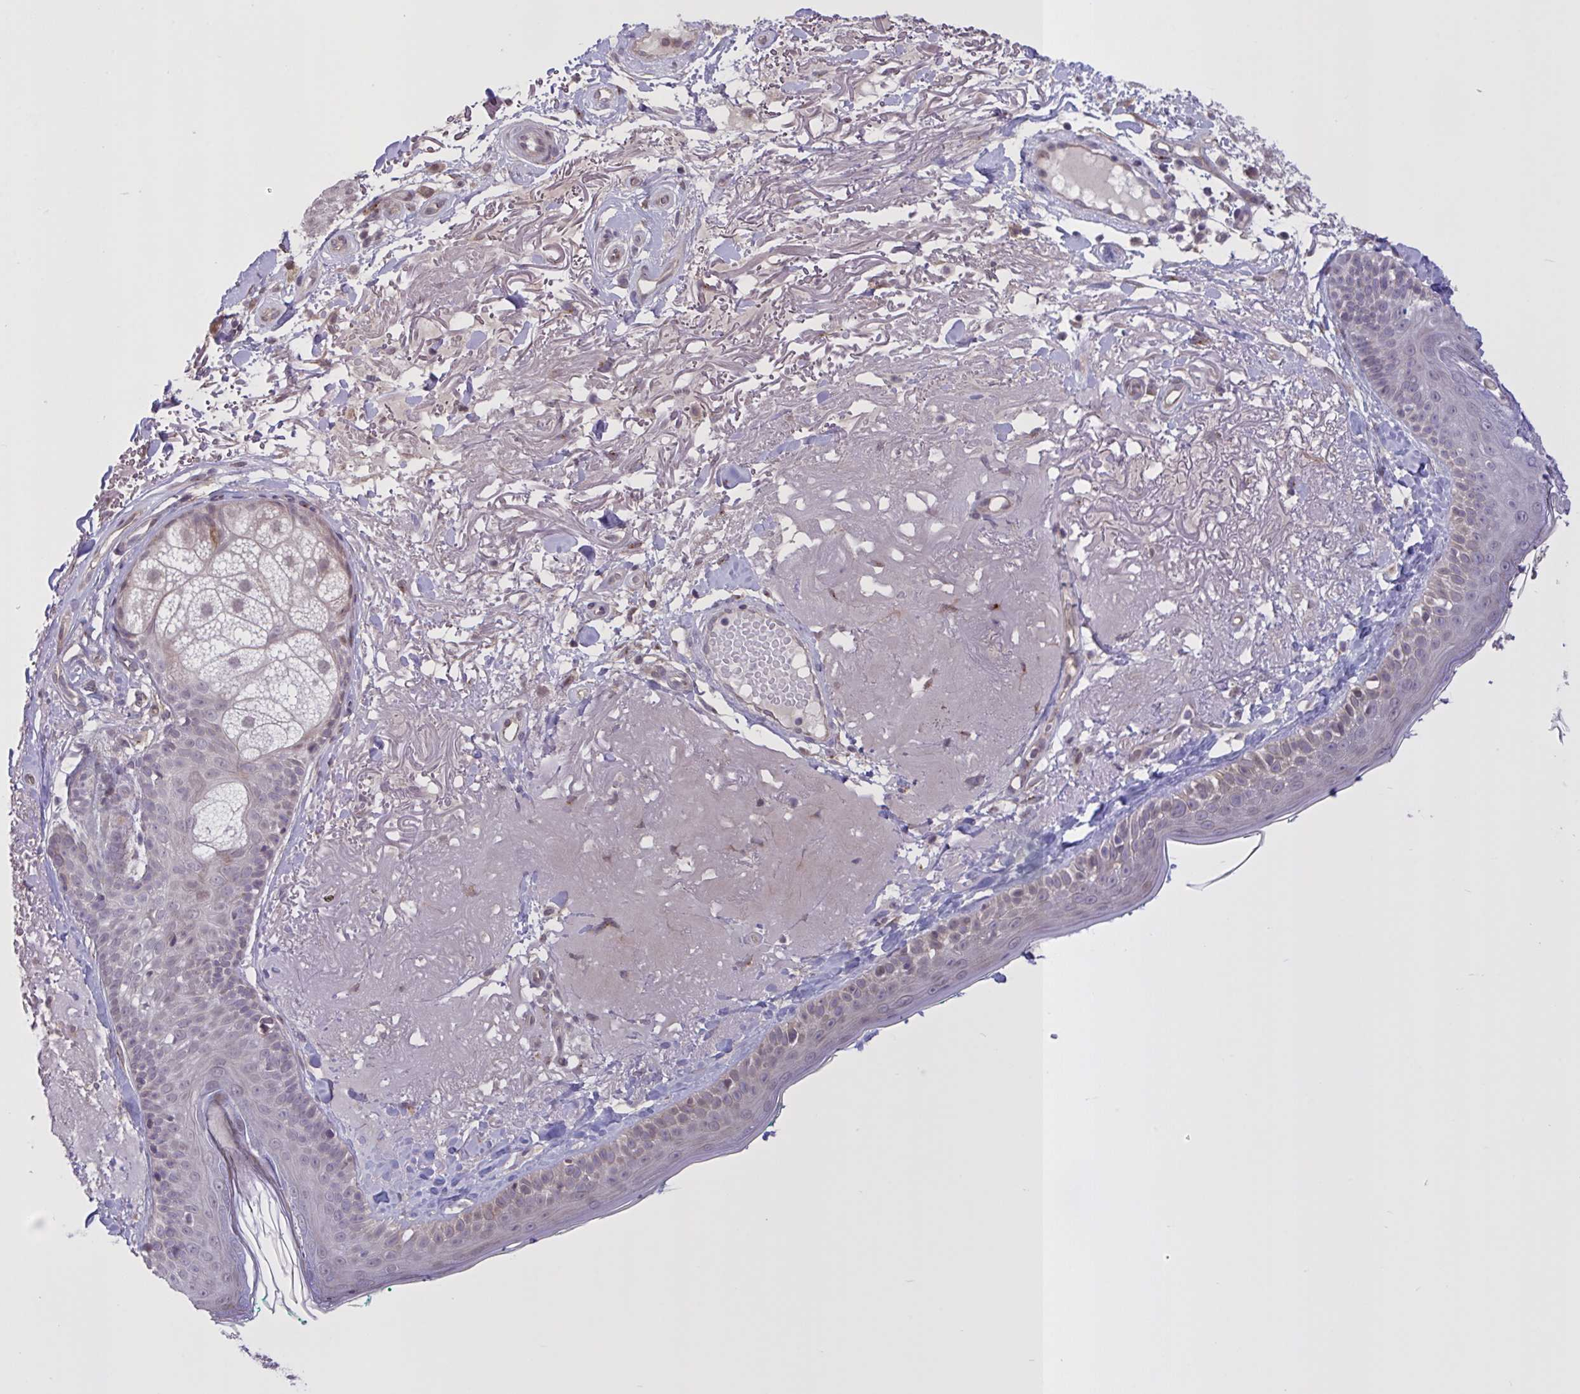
{"staining": {"intensity": "negative", "quantity": "none", "location": "none"}, "tissue": "skin", "cell_type": "Fibroblasts", "image_type": "normal", "snomed": [{"axis": "morphology", "description": "Normal tissue, NOS"}, {"axis": "topography", "description": "Skin"}], "caption": "IHC micrograph of normal skin: skin stained with DAB exhibits no significant protein positivity in fibroblasts.", "gene": "MRGPRX2", "patient": {"sex": "male", "age": 73}}